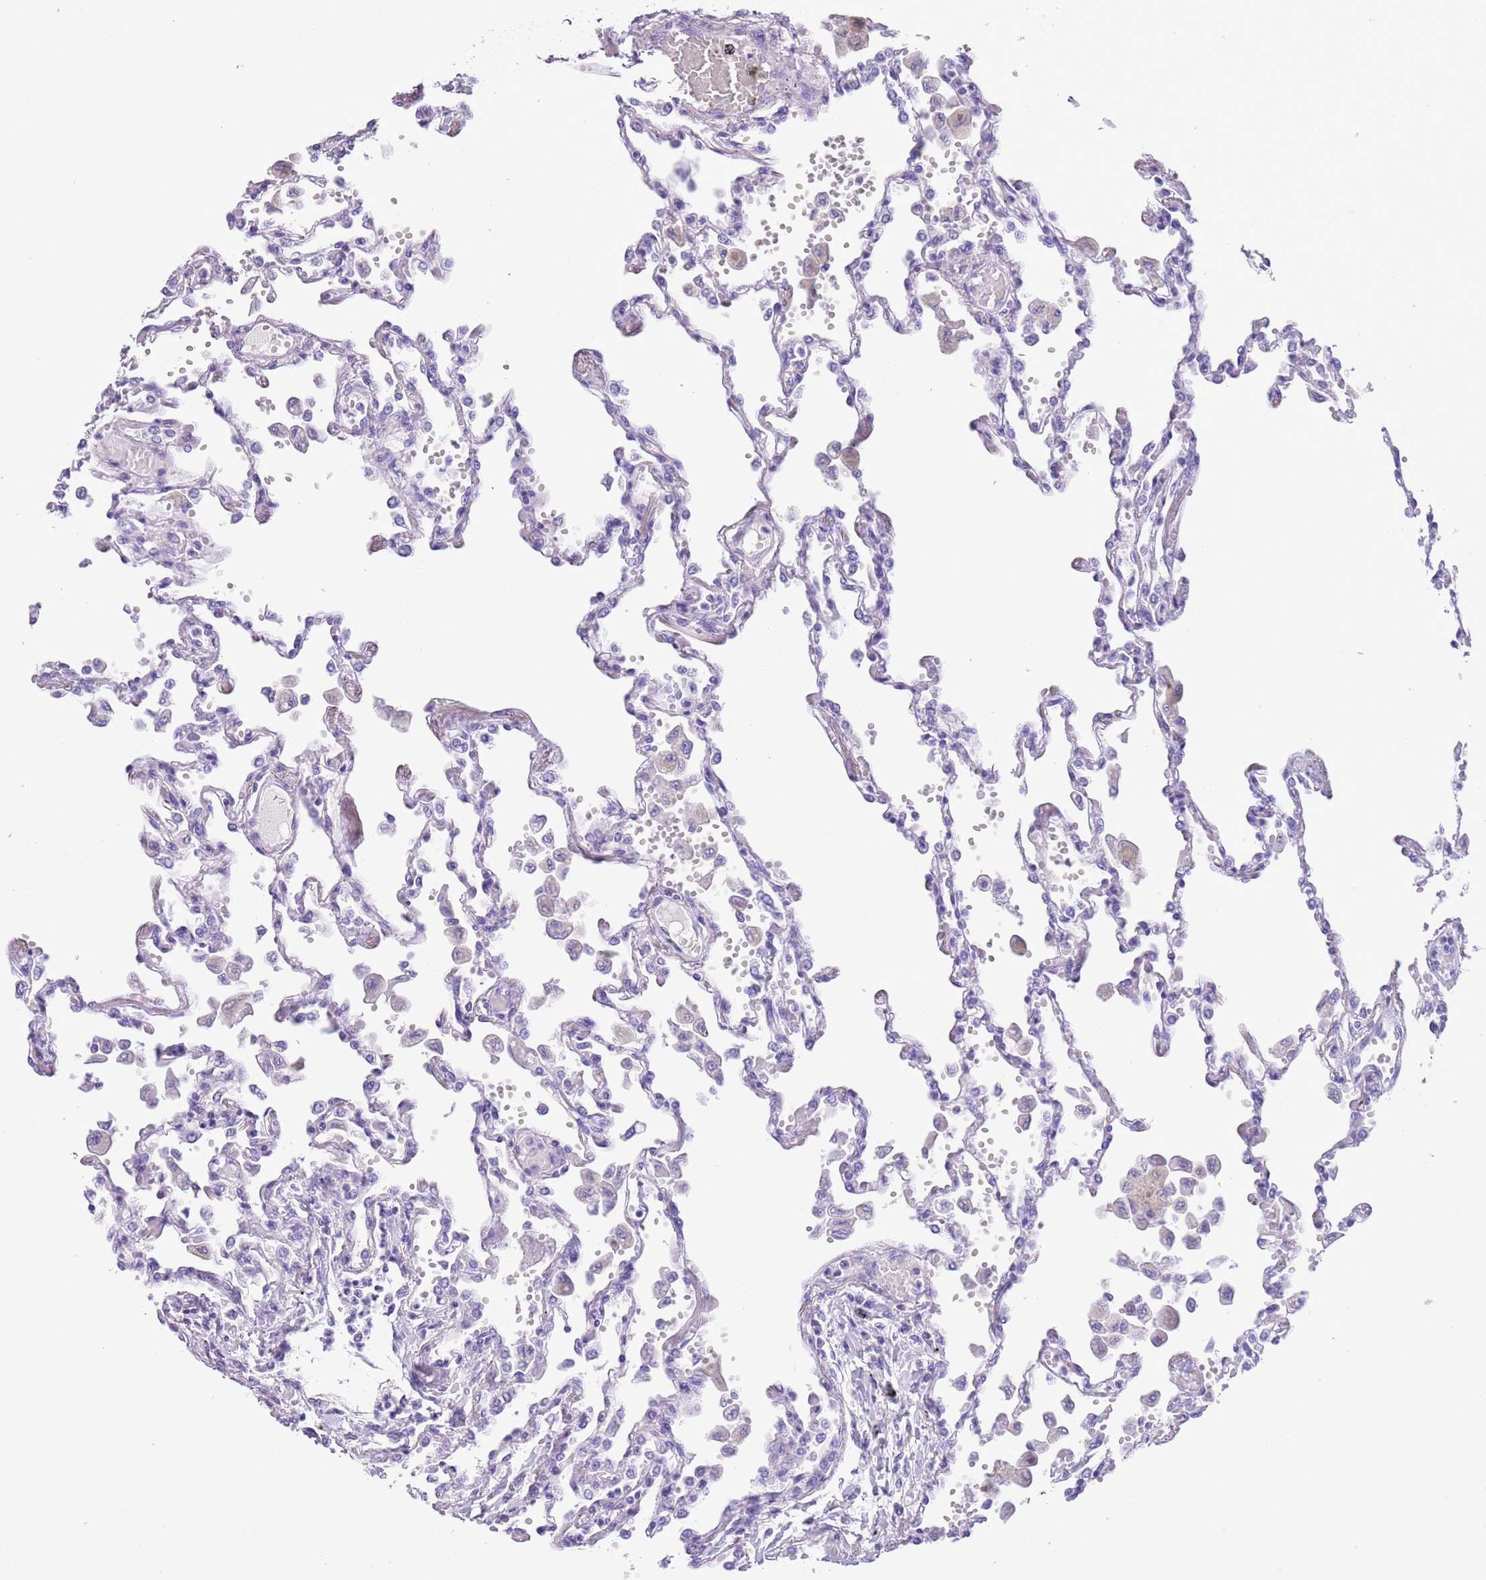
{"staining": {"intensity": "negative", "quantity": "none", "location": "none"}, "tissue": "lung", "cell_type": "Alveolar cells", "image_type": "normal", "snomed": [{"axis": "morphology", "description": "Normal tissue, NOS"}, {"axis": "topography", "description": "Bronchus"}, {"axis": "topography", "description": "Lung"}], "caption": "DAB immunohistochemical staining of benign lung exhibits no significant expression in alveolar cells.", "gene": "TBC1D10B", "patient": {"sex": "female", "age": 49}}